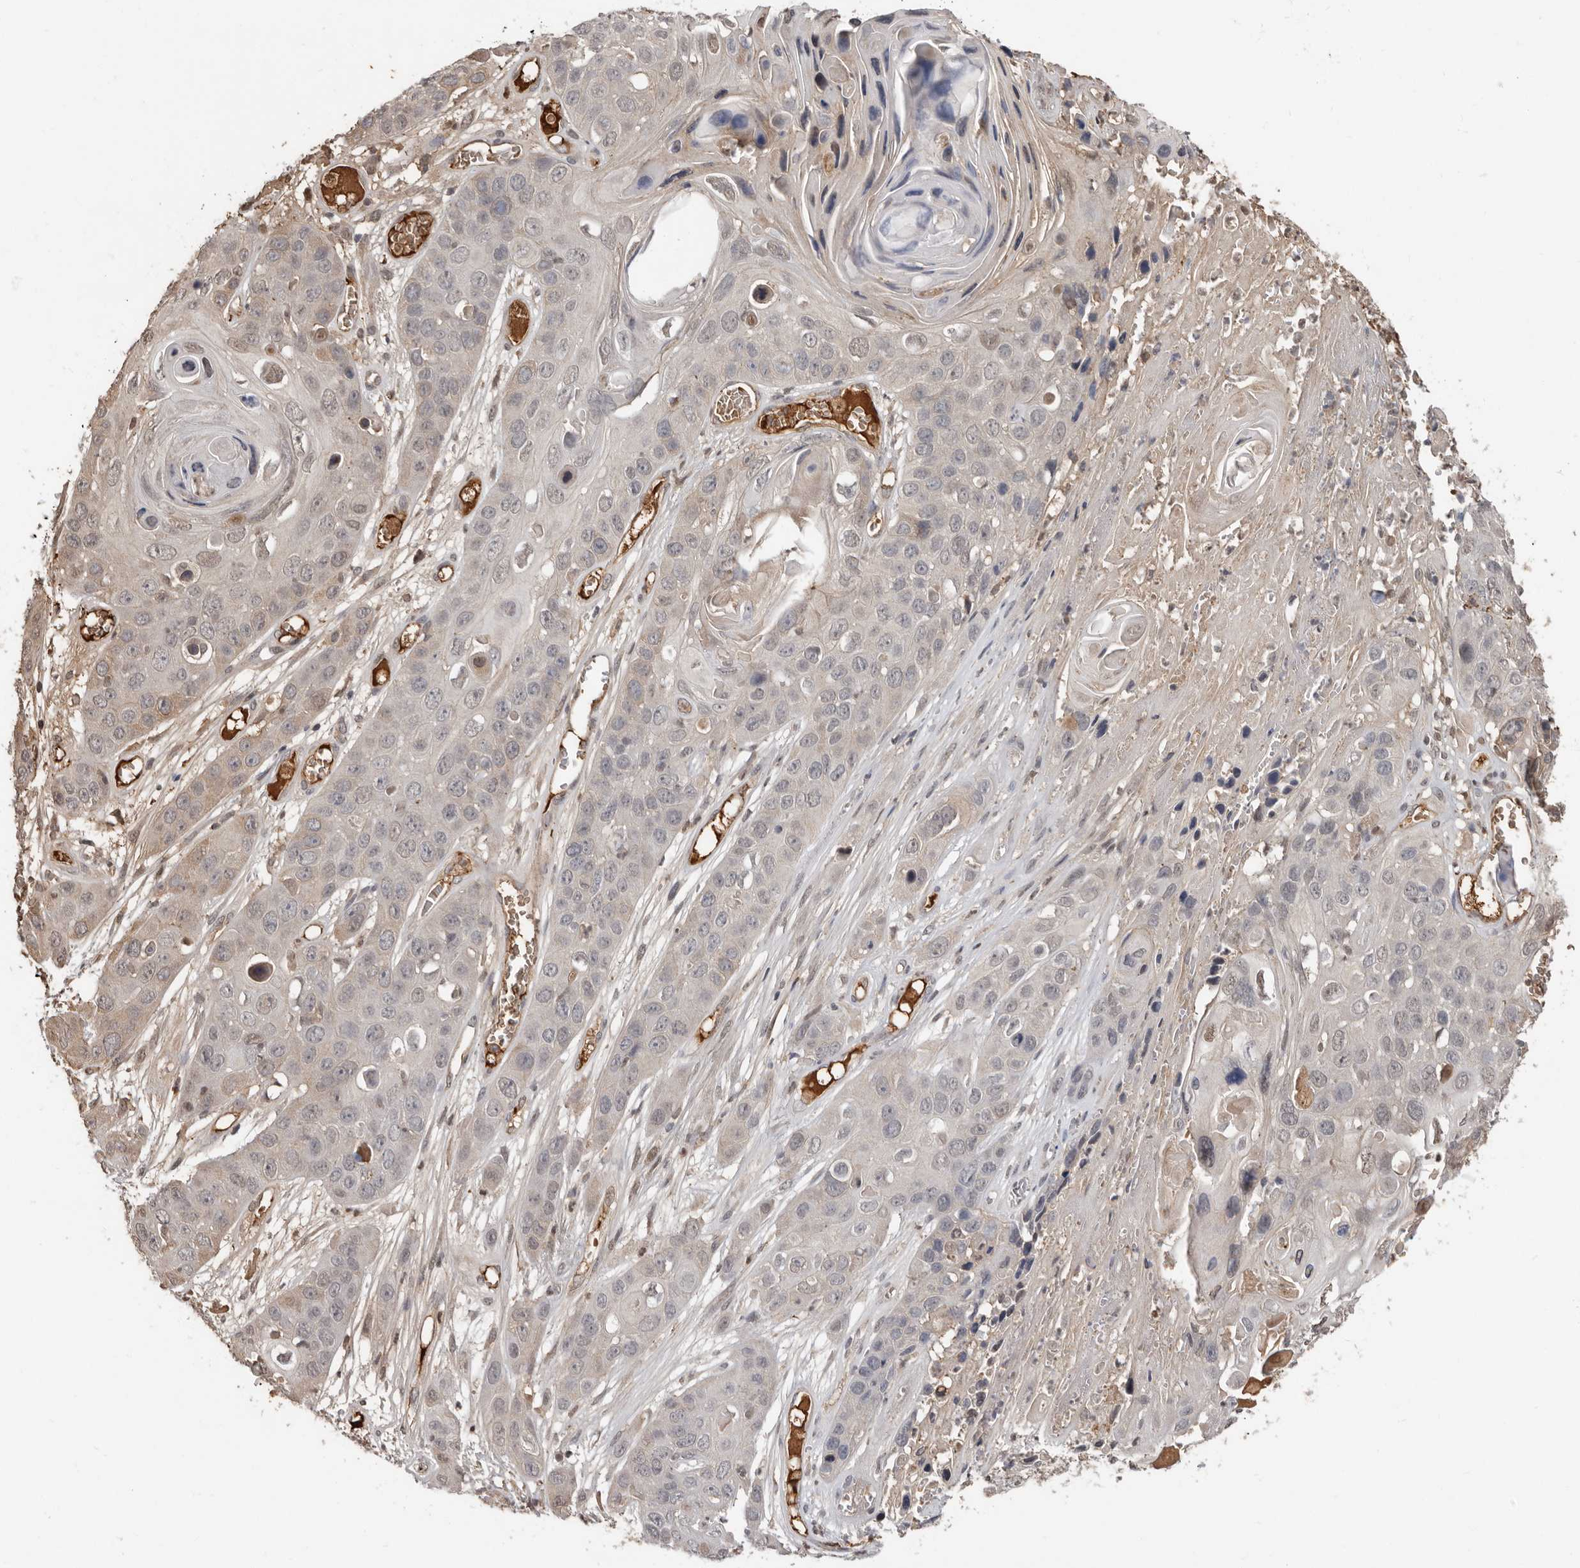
{"staining": {"intensity": "weak", "quantity": "<25%", "location": "cytoplasmic/membranous"}, "tissue": "skin cancer", "cell_type": "Tumor cells", "image_type": "cancer", "snomed": [{"axis": "morphology", "description": "Squamous cell carcinoma, NOS"}, {"axis": "topography", "description": "Skin"}], "caption": "Immunohistochemistry (IHC) micrograph of human skin cancer (squamous cell carcinoma) stained for a protein (brown), which demonstrates no positivity in tumor cells. The staining was performed using DAB to visualize the protein expression in brown, while the nuclei were stained in blue with hematoxylin (Magnification: 20x).", "gene": "LRGUK", "patient": {"sex": "male", "age": 55}}